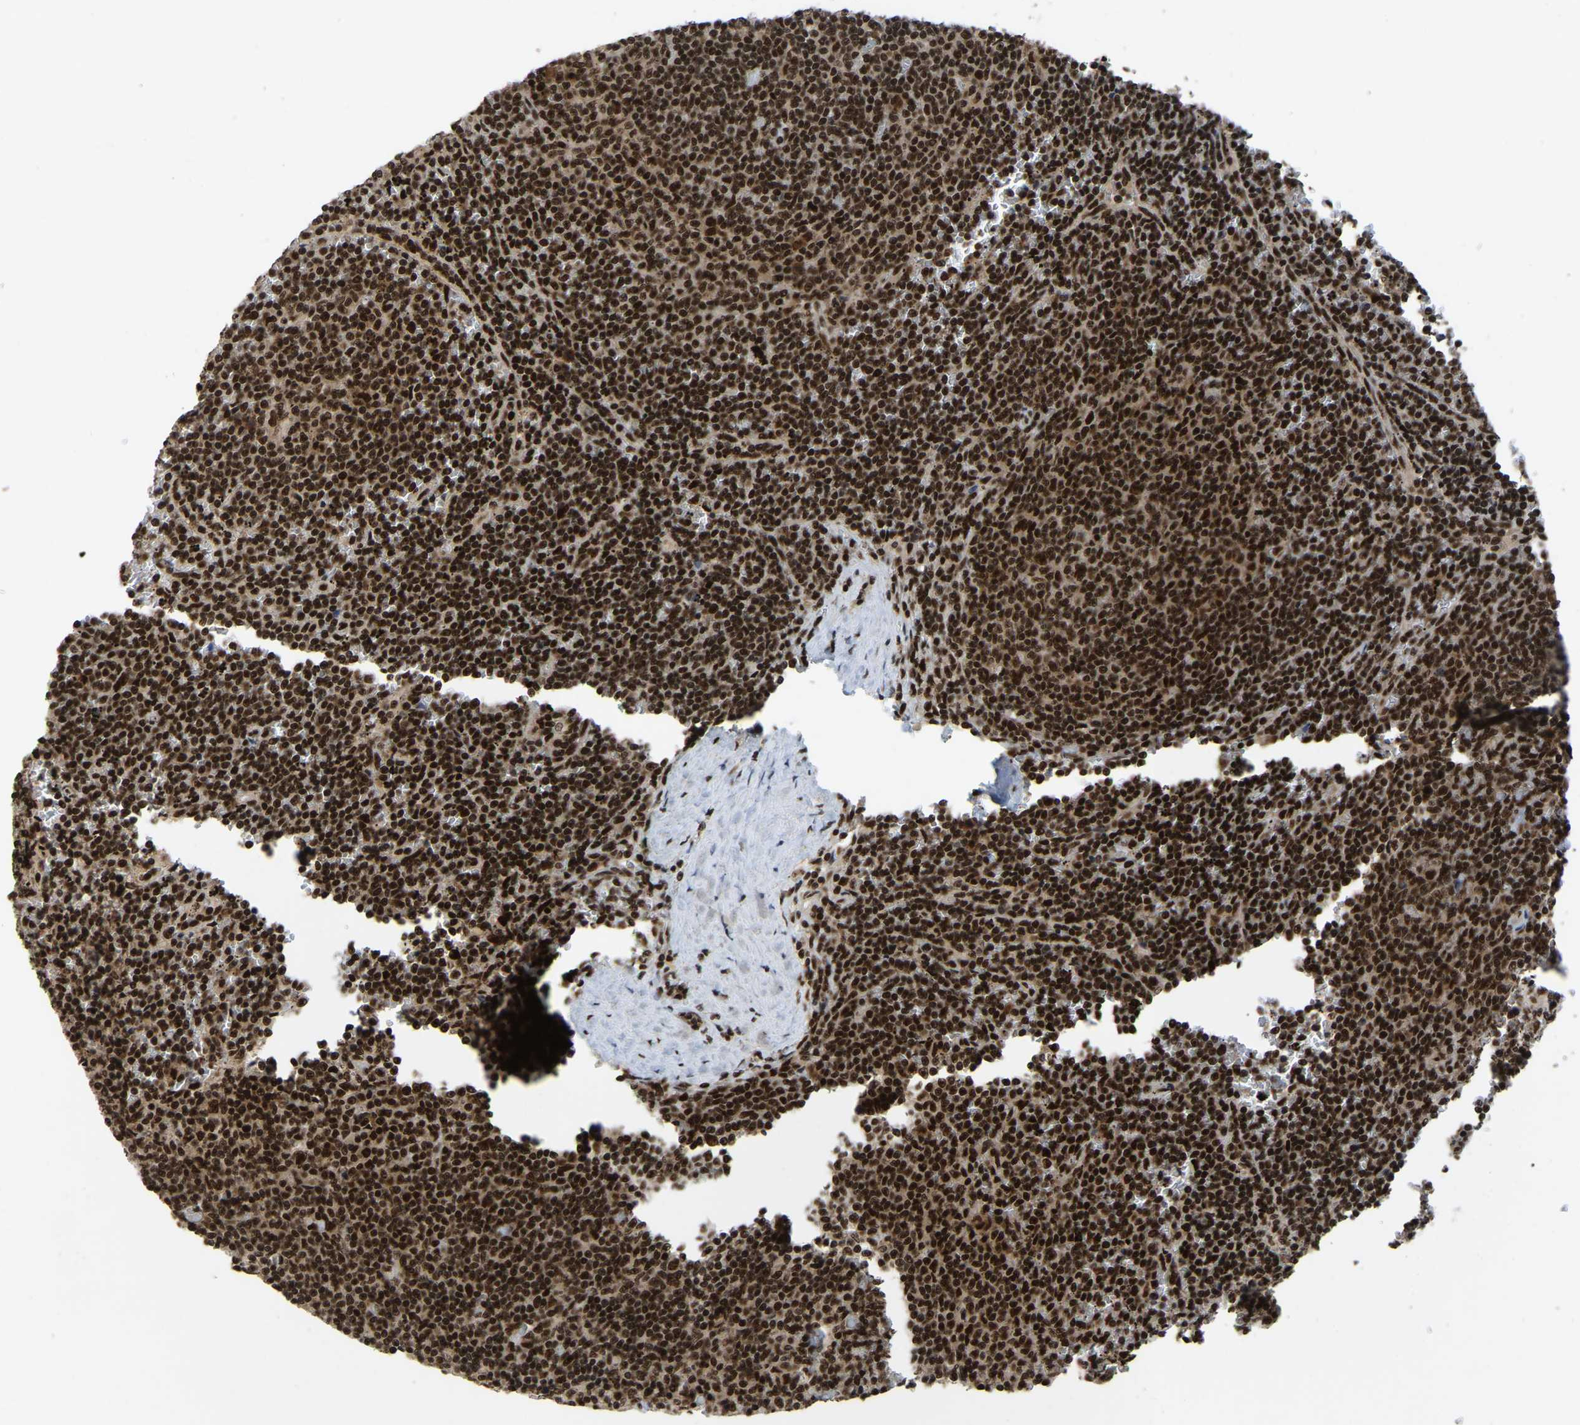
{"staining": {"intensity": "strong", "quantity": ">75%", "location": "nuclear"}, "tissue": "lymphoma", "cell_type": "Tumor cells", "image_type": "cancer", "snomed": [{"axis": "morphology", "description": "Malignant lymphoma, non-Hodgkin's type, Low grade"}, {"axis": "topography", "description": "Spleen"}], "caption": "This is a histology image of immunohistochemistry (IHC) staining of low-grade malignant lymphoma, non-Hodgkin's type, which shows strong expression in the nuclear of tumor cells.", "gene": "TBL1XR1", "patient": {"sex": "female", "age": 50}}